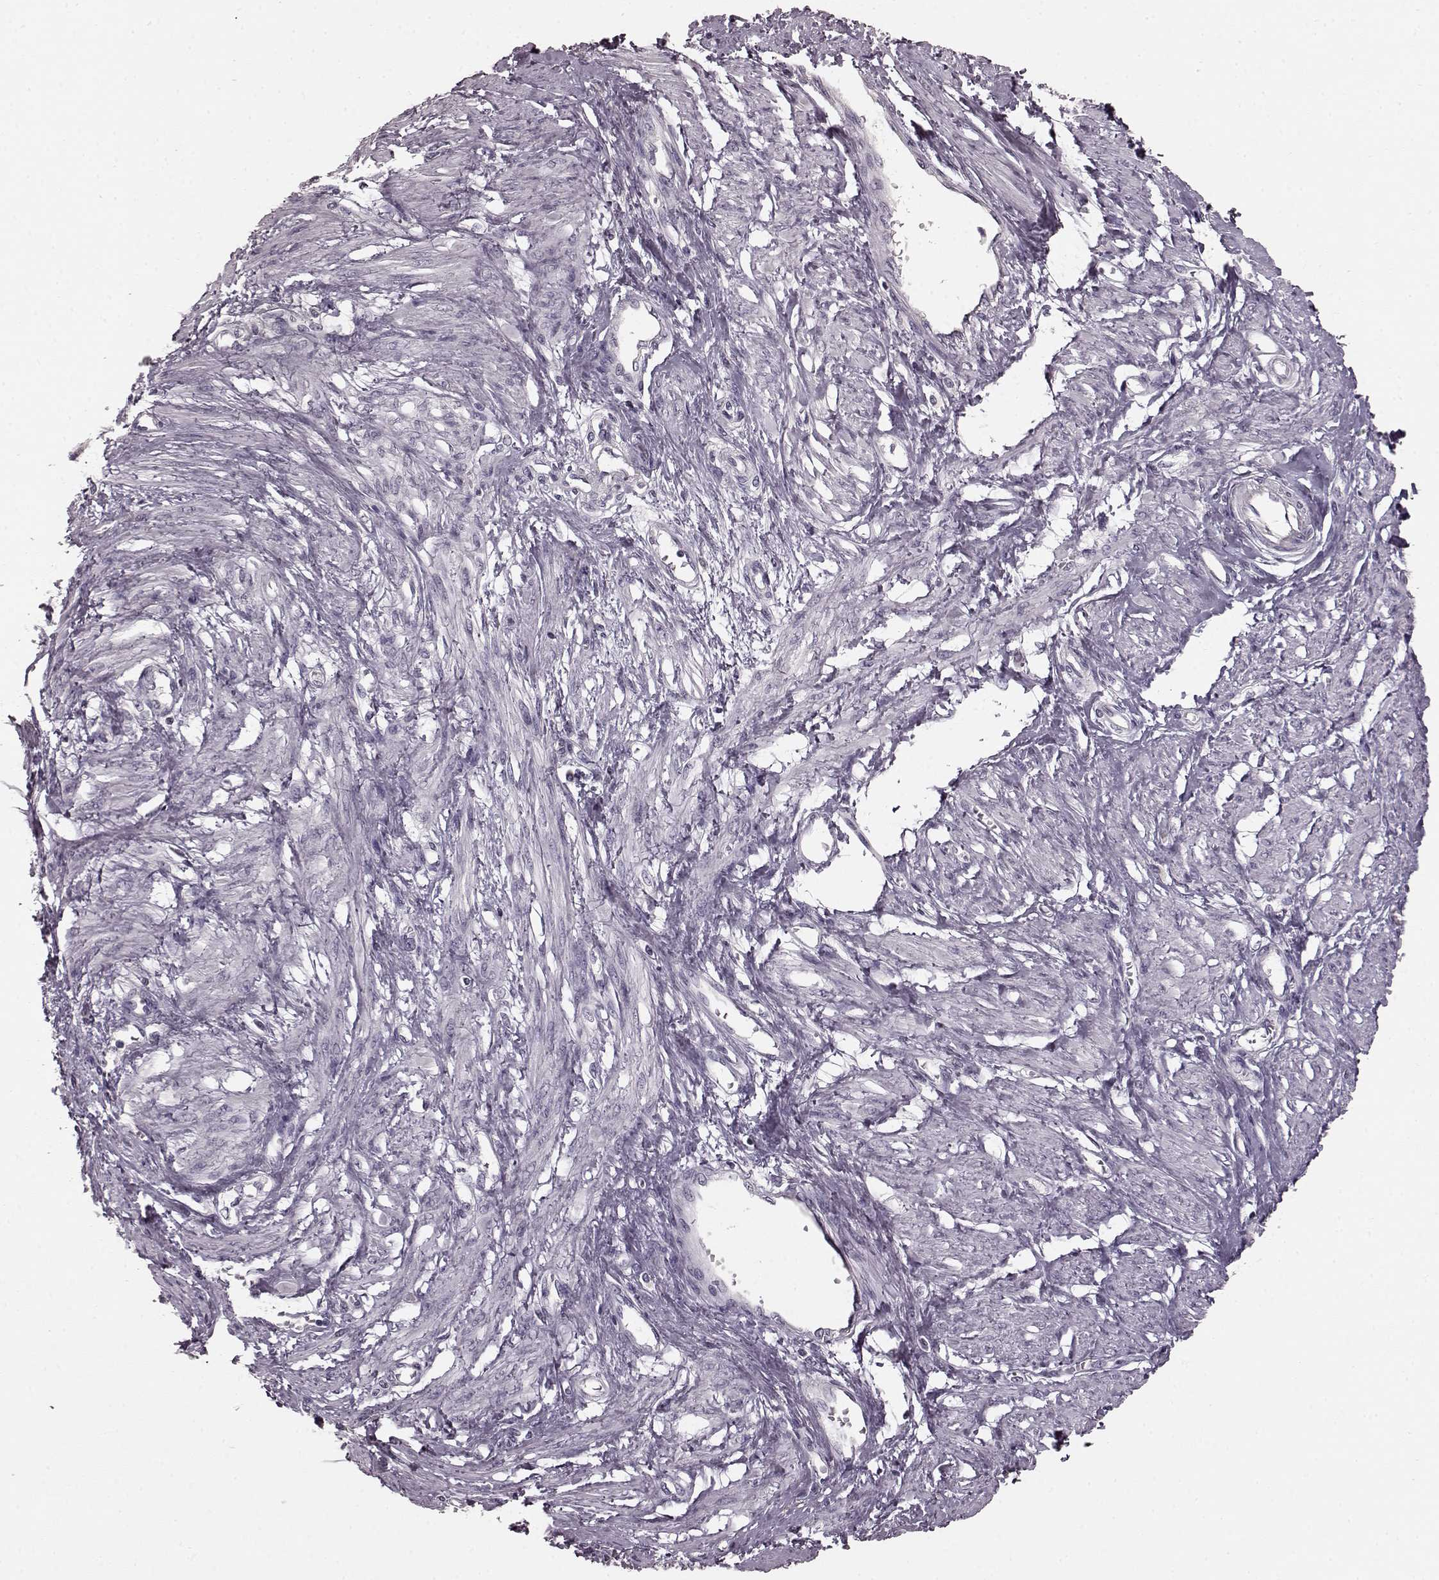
{"staining": {"intensity": "negative", "quantity": "none", "location": "none"}, "tissue": "smooth muscle", "cell_type": "Smooth muscle cells", "image_type": "normal", "snomed": [{"axis": "morphology", "description": "Normal tissue, NOS"}, {"axis": "topography", "description": "Smooth muscle"}, {"axis": "topography", "description": "Uterus"}], "caption": "This is an IHC photomicrograph of benign smooth muscle. There is no positivity in smooth muscle cells.", "gene": "CD28", "patient": {"sex": "female", "age": 39}}